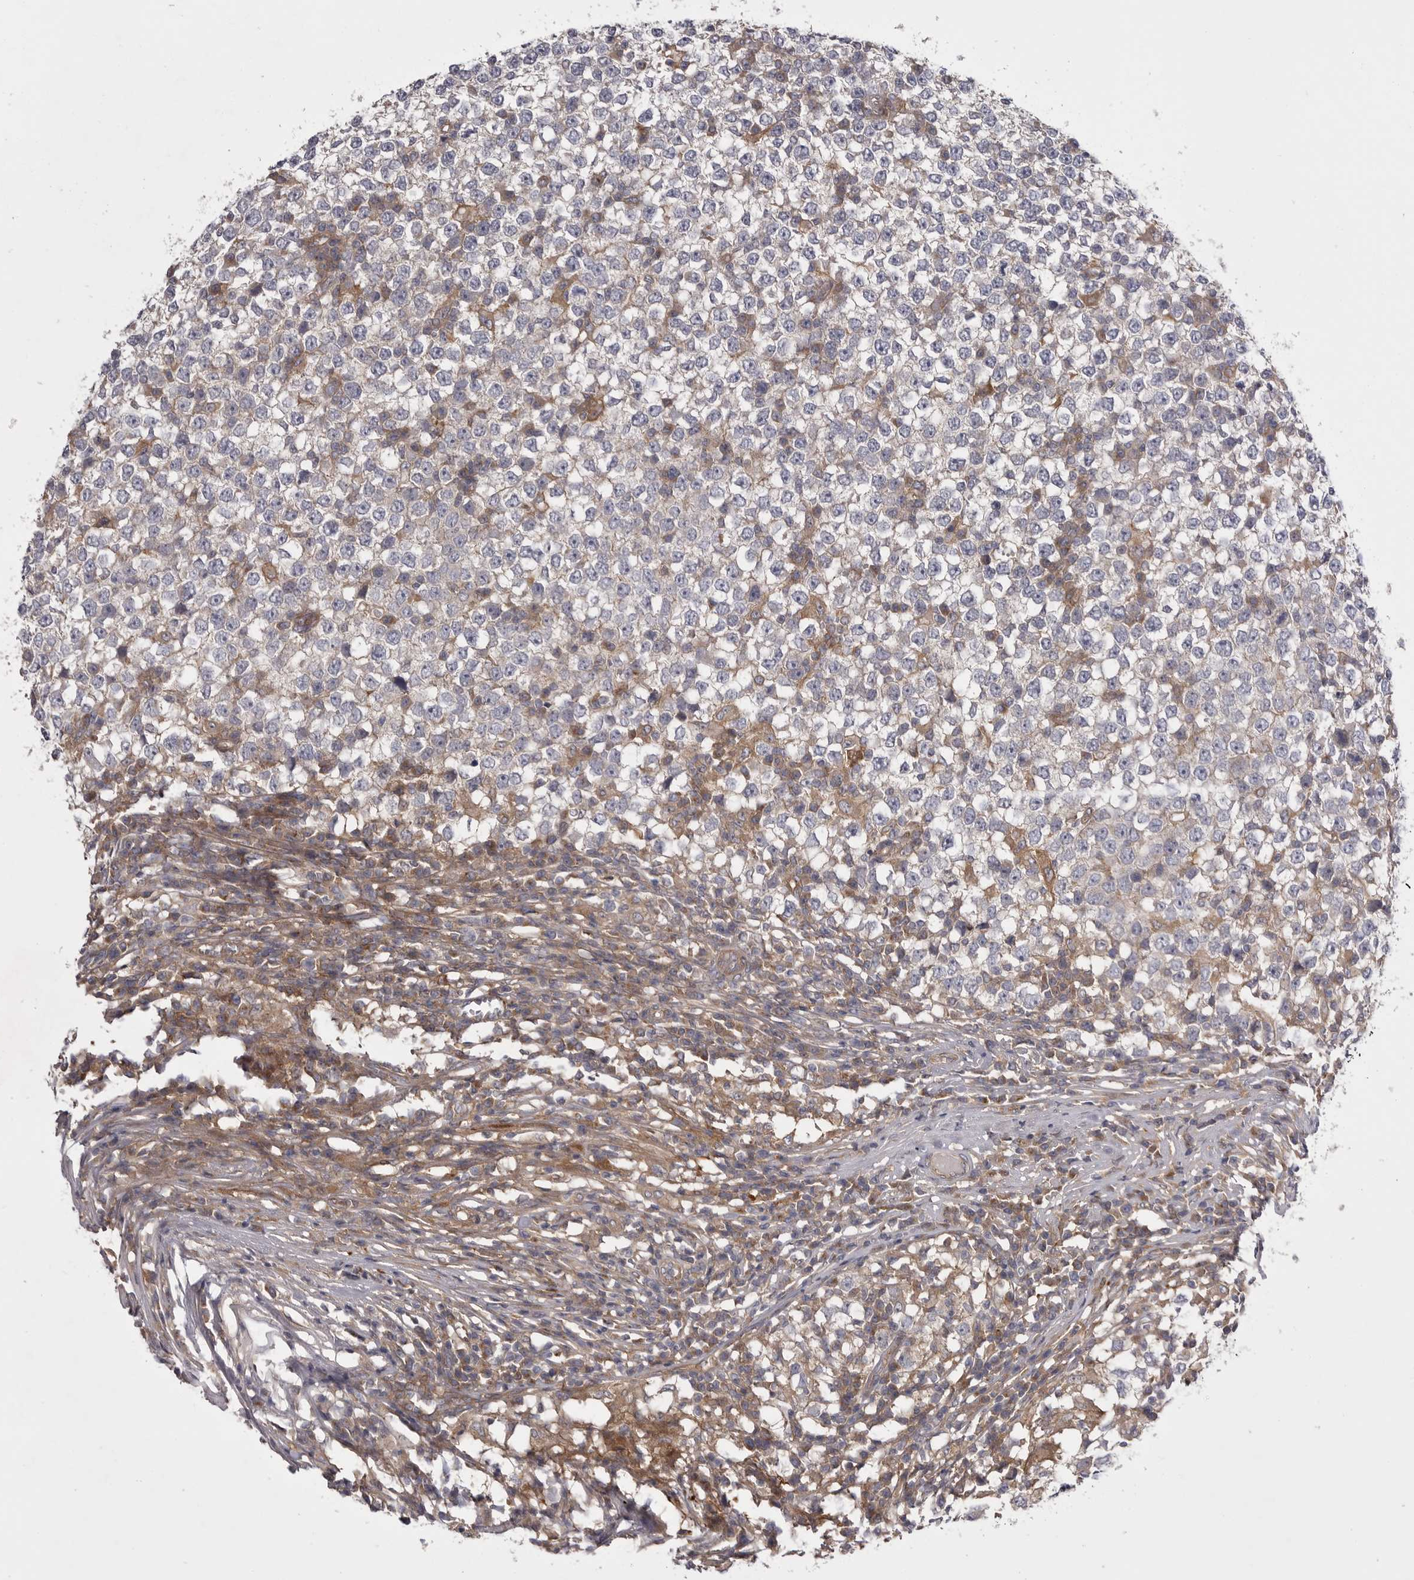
{"staining": {"intensity": "negative", "quantity": "none", "location": "none"}, "tissue": "testis cancer", "cell_type": "Tumor cells", "image_type": "cancer", "snomed": [{"axis": "morphology", "description": "Seminoma, NOS"}, {"axis": "topography", "description": "Testis"}], "caption": "The histopathology image demonstrates no significant positivity in tumor cells of seminoma (testis).", "gene": "OSBPL9", "patient": {"sex": "male", "age": 65}}